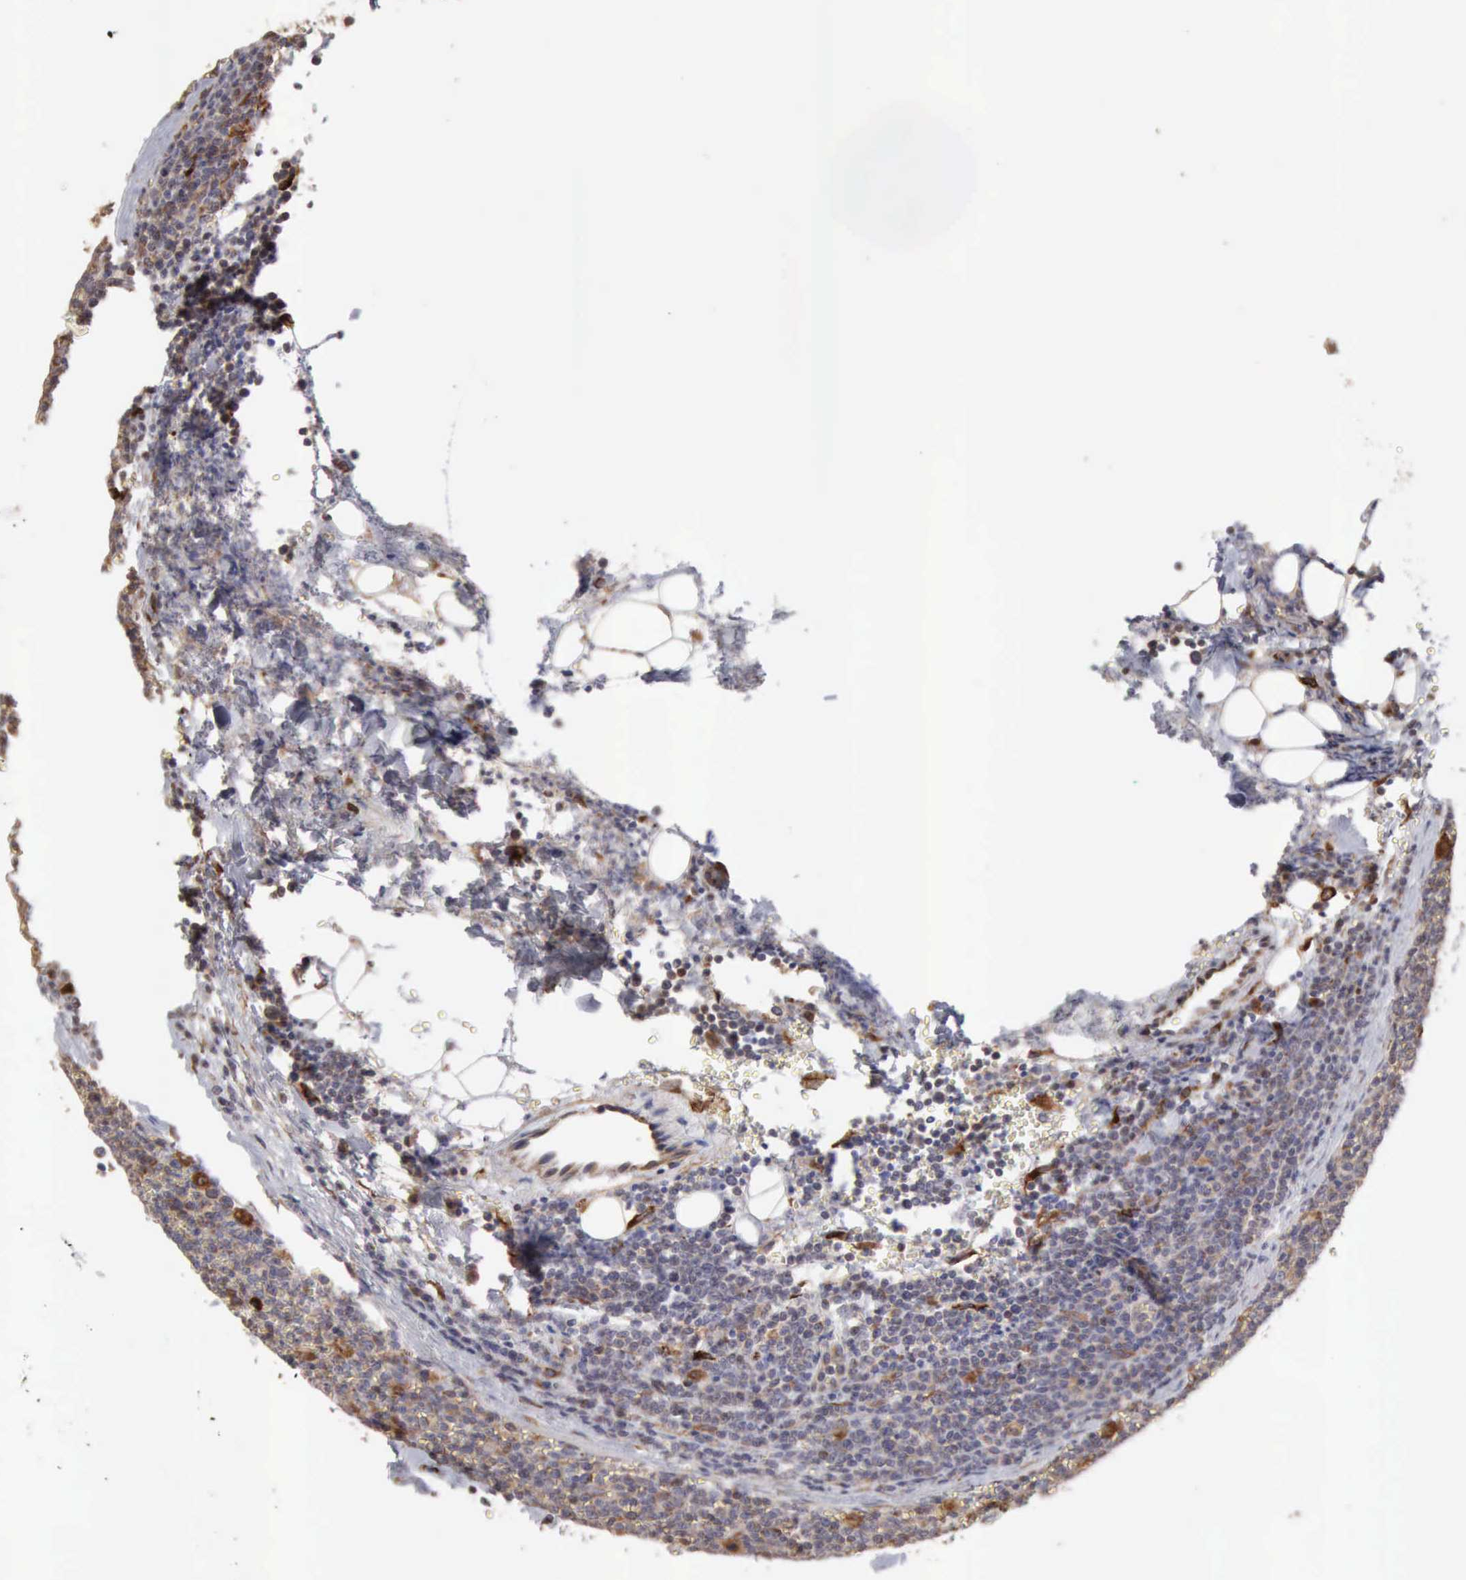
{"staining": {"intensity": "weak", "quantity": "<25%", "location": "cytoplasmic/membranous,nuclear"}, "tissue": "lymphoma", "cell_type": "Tumor cells", "image_type": "cancer", "snomed": [{"axis": "morphology", "description": "Malignant lymphoma, non-Hodgkin's type, Low grade"}, {"axis": "topography", "description": "Lymph node"}], "caption": "DAB (3,3'-diaminobenzidine) immunohistochemical staining of human lymphoma shows no significant staining in tumor cells. The staining is performed using DAB brown chromogen with nuclei counter-stained in using hematoxylin.", "gene": "APOL2", "patient": {"sex": "male", "age": 50}}